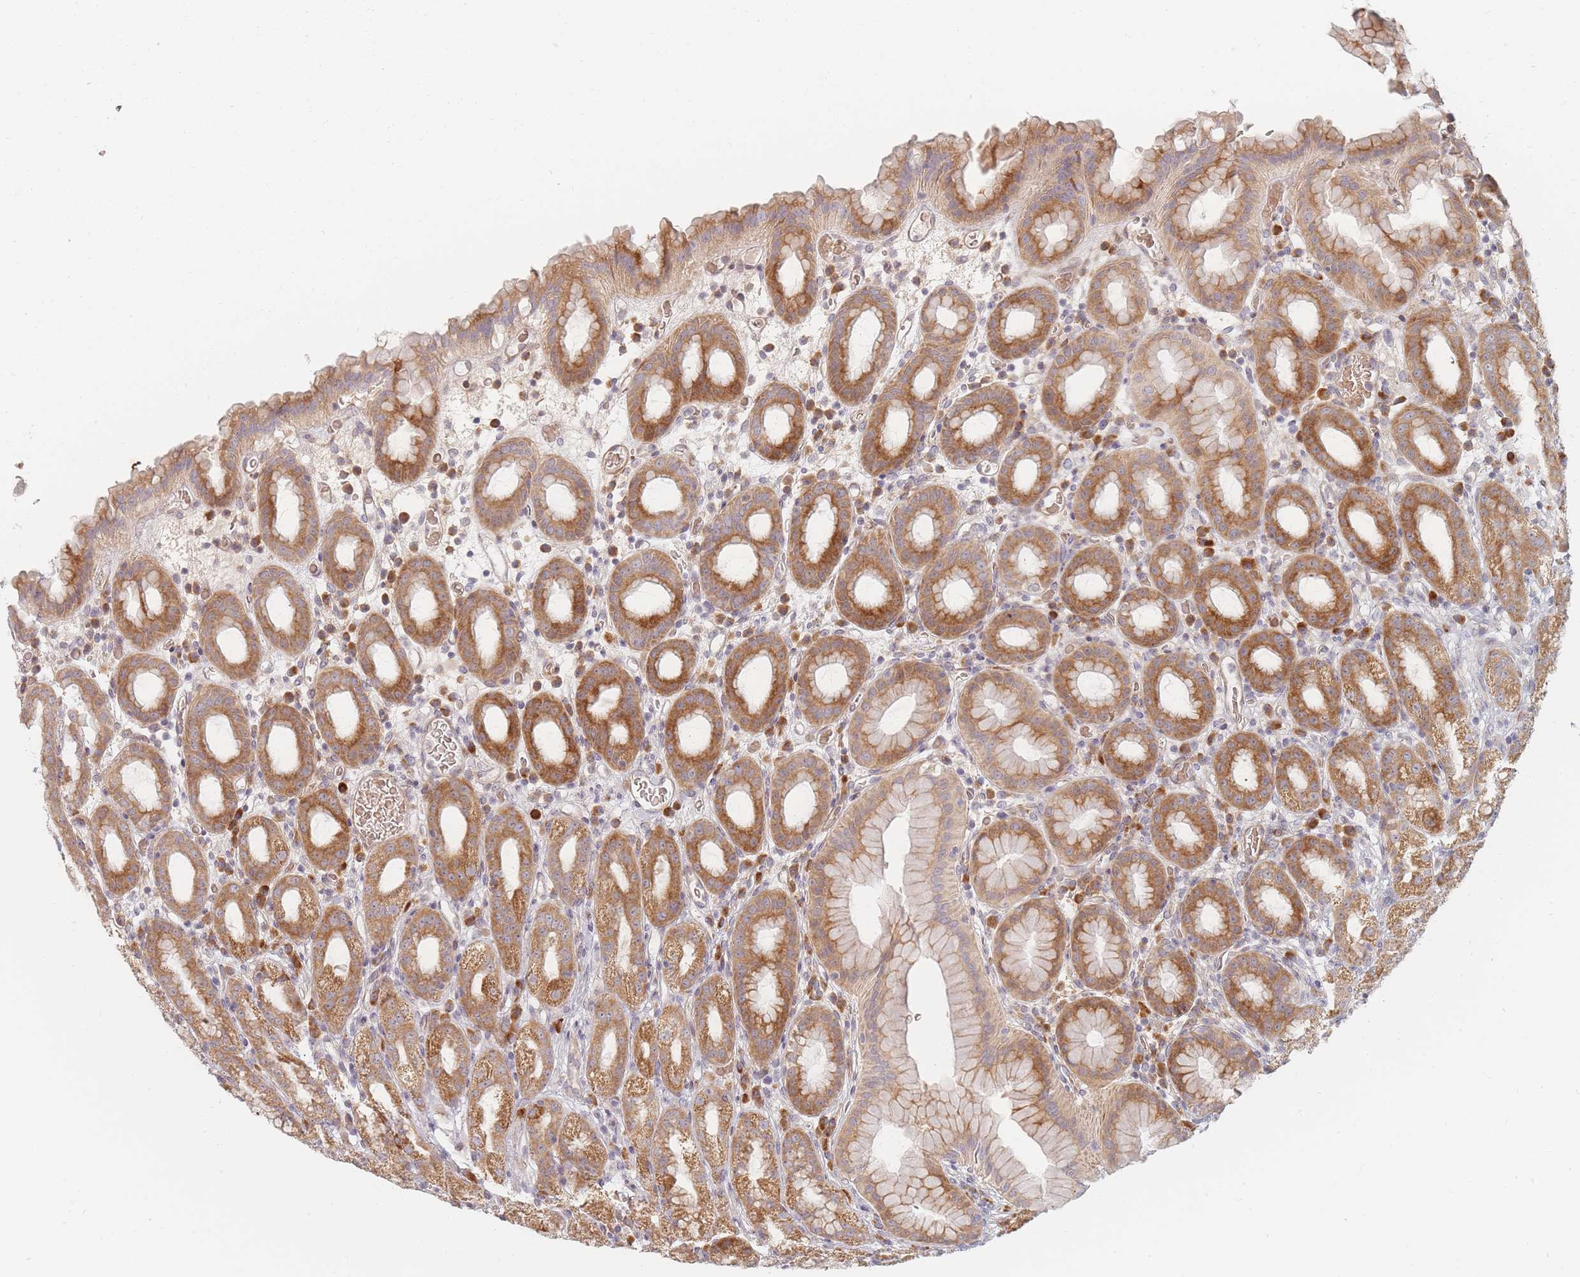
{"staining": {"intensity": "moderate", "quantity": ">75%", "location": "cytoplasmic/membranous"}, "tissue": "stomach", "cell_type": "Glandular cells", "image_type": "normal", "snomed": [{"axis": "morphology", "description": "Normal tissue, NOS"}, {"axis": "topography", "description": "Stomach, upper"}, {"axis": "topography", "description": "Stomach, lower"}, {"axis": "topography", "description": "Small intestine"}], "caption": "Brown immunohistochemical staining in unremarkable stomach shows moderate cytoplasmic/membranous positivity in about >75% of glandular cells.", "gene": "ZKSCAN7", "patient": {"sex": "male", "age": 68}}